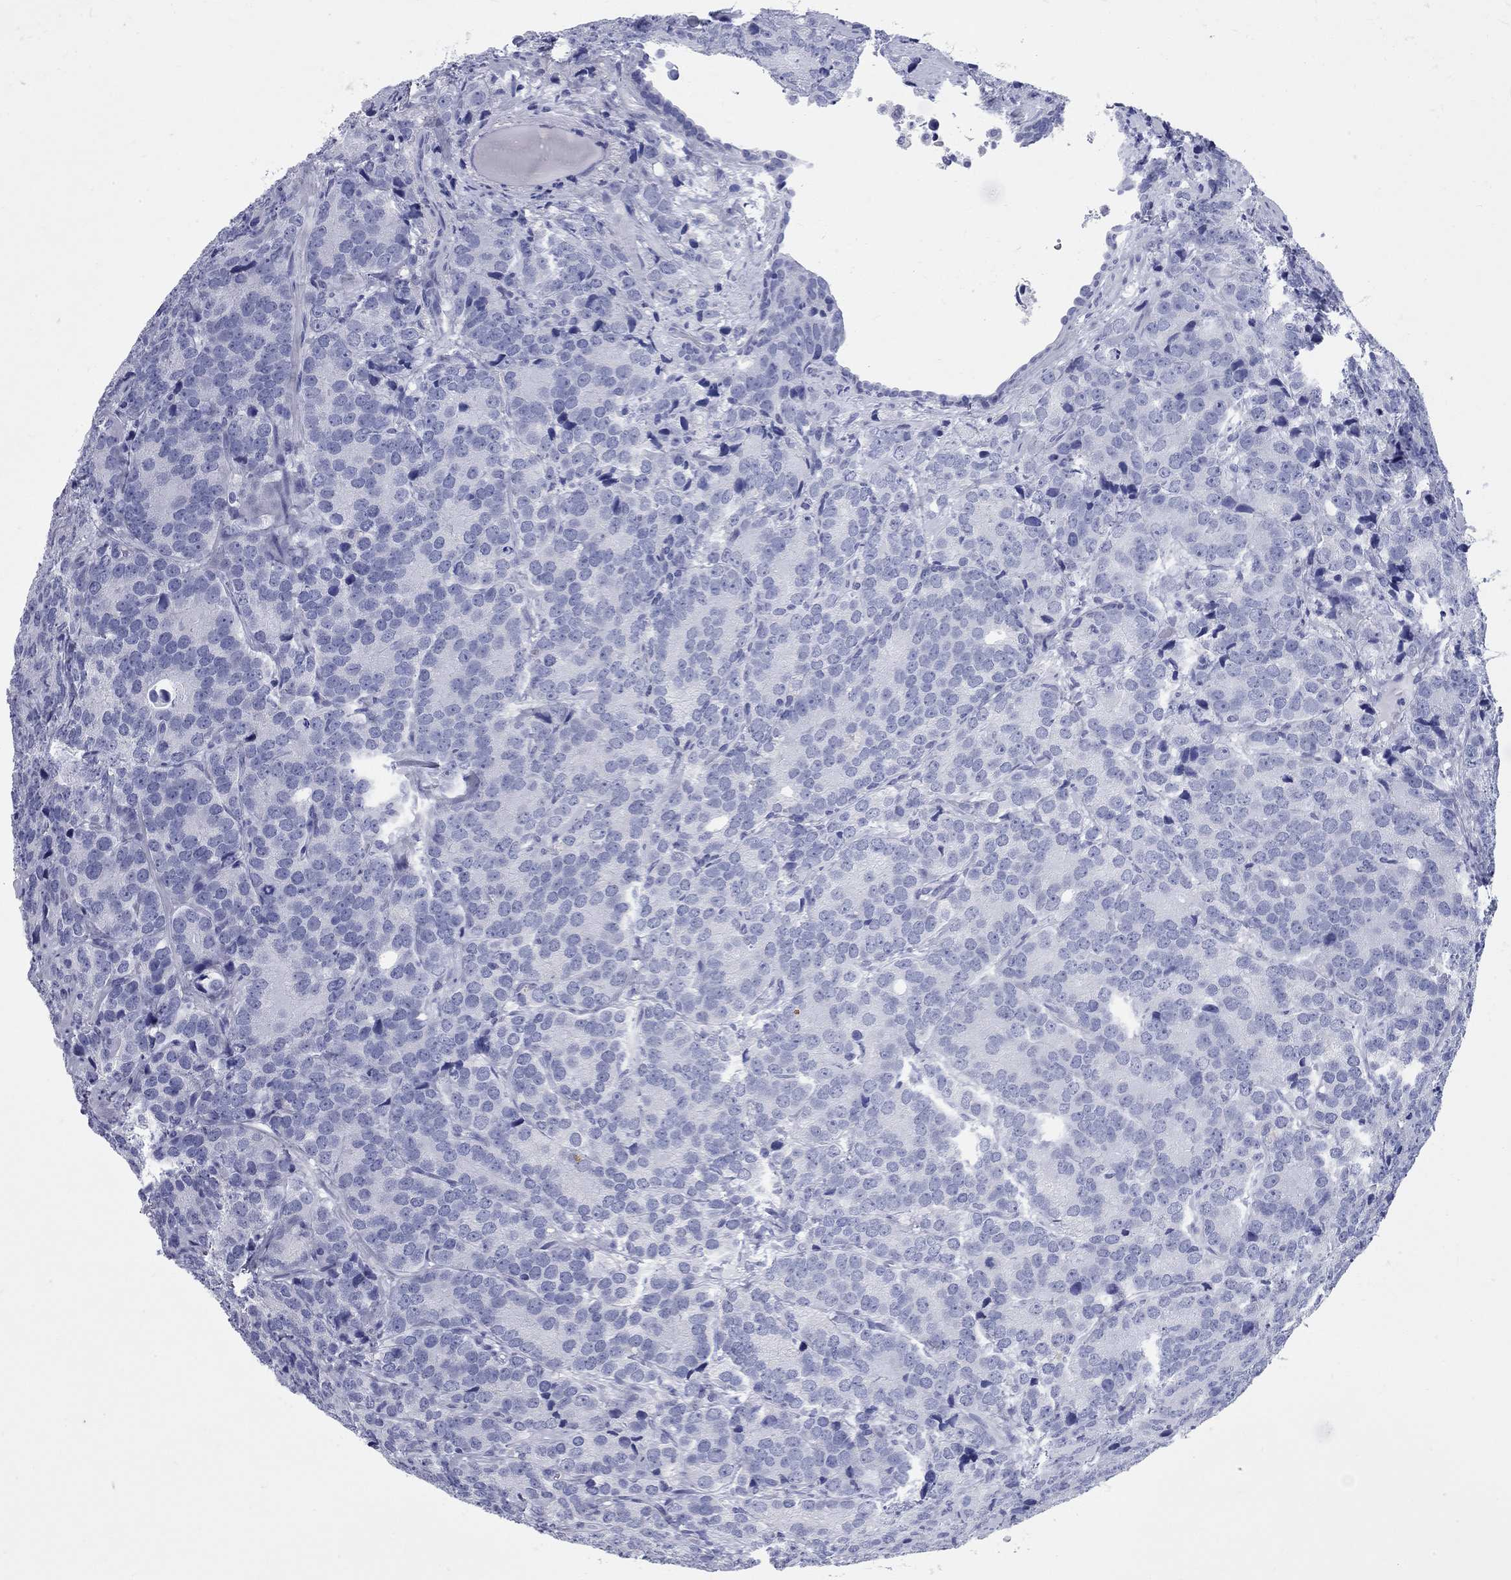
{"staining": {"intensity": "negative", "quantity": "none", "location": "none"}, "tissue": "prostate cancer", "cell_type": "Tumor cells", "image_type": "cancer", "snomed": [{"axis": "morphology", "description": "Adenocarcinoma, NOS"}, {"axis": "topography", "description": "Prostate"}], "caption": "Immunohistochemistry photomicrograph of neoplastic tissue: human adenocarcinoma (prostate) stained with DAB (3,3'-diaminobenzidine) demonstrates no significant protein positivity in tumor cells.", "gene": "CCNA1", "patient": {"sex": "male", "age": 71}}